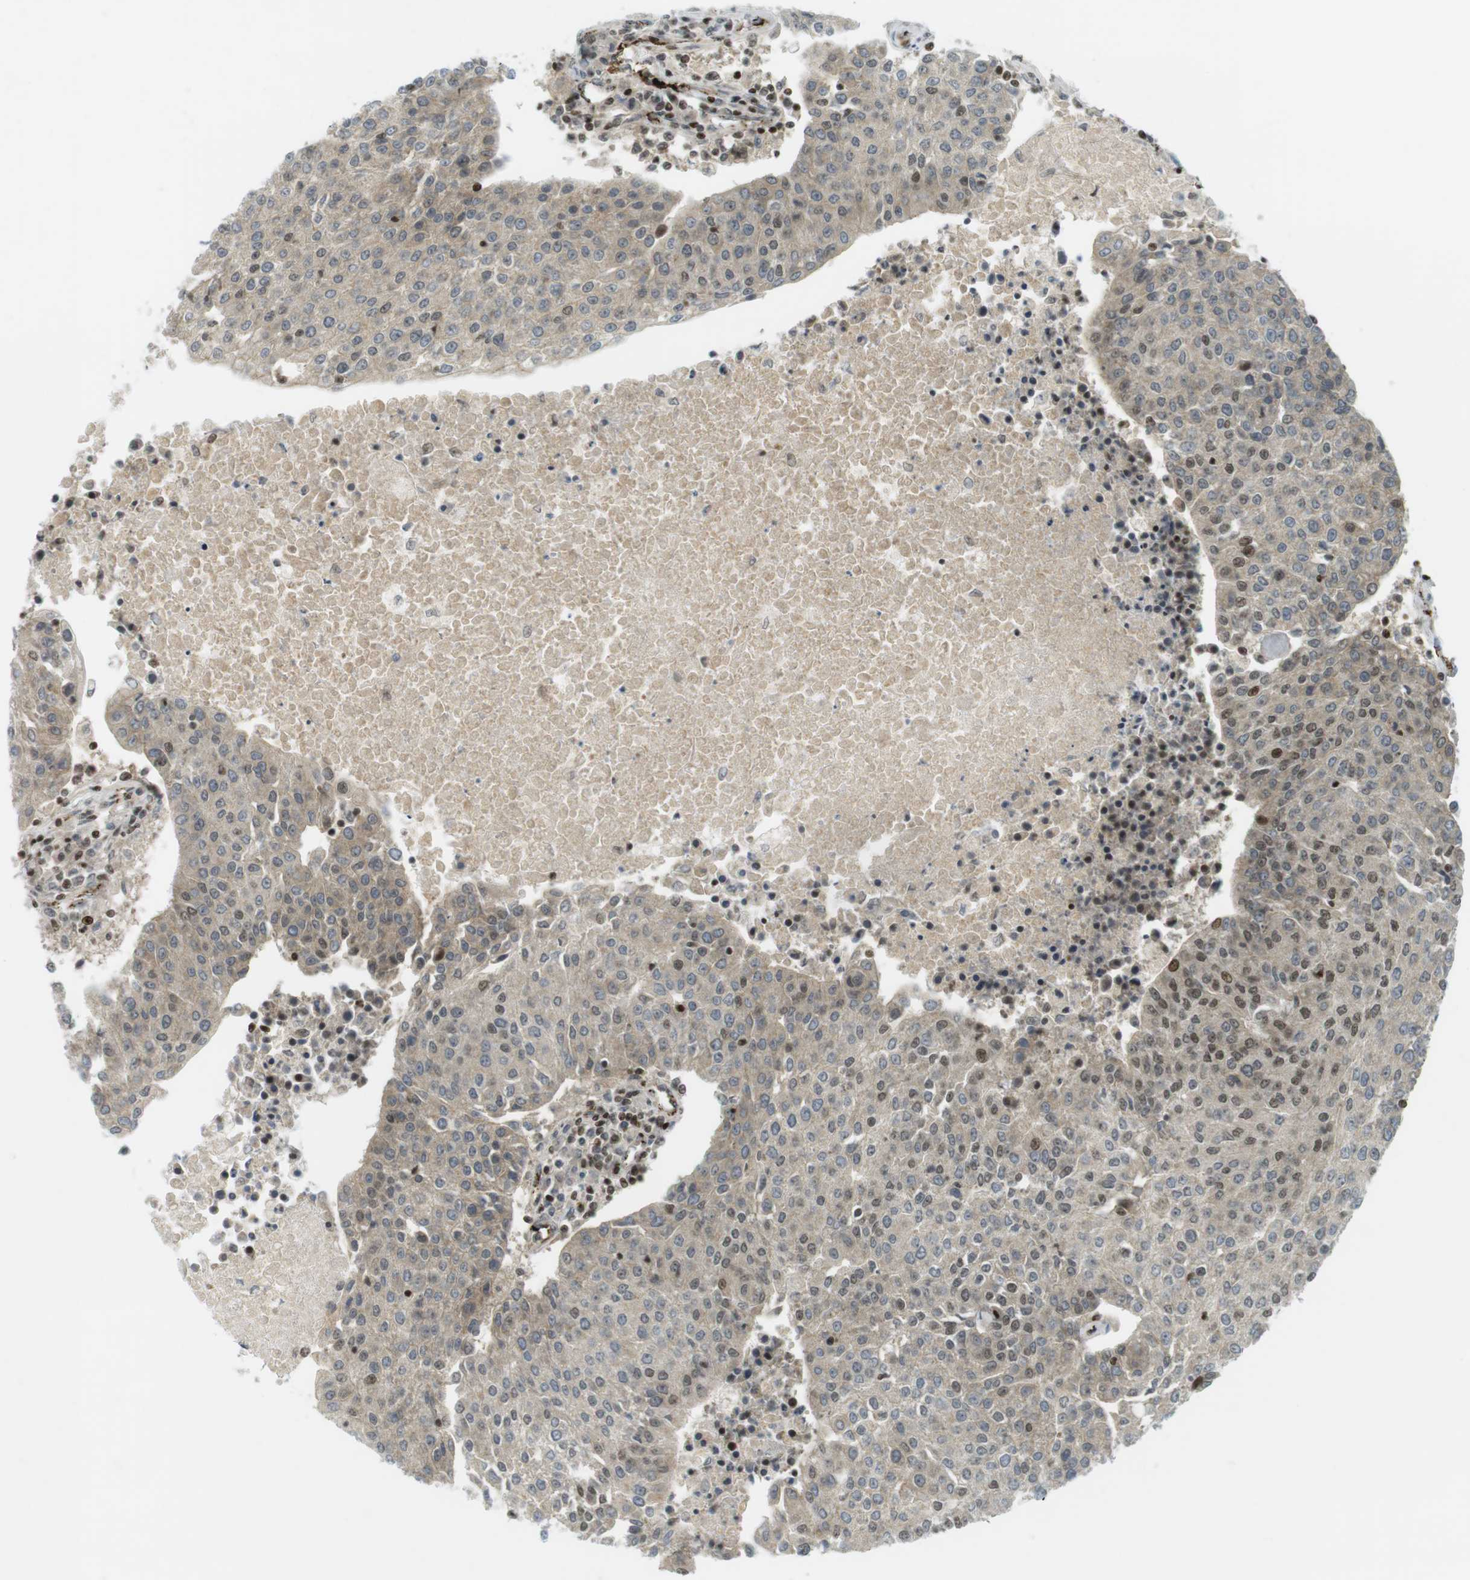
{"staining": {"intensity": "weak", "quantity": "25%-75%", "location": "cytoplasmic/membranous,nuclear"}, "tissue": "urothelial cancer", "cell_type": "Tumor cells", "image_type": "cancer", "snomed": [{"axis": "morphology", "description": "Urothelial carcinoma, High grade"}, {"axis": "topography", "description": "Urinary bladder"}], "caption": "This is a photomicrograph of immunohistochemistry (IHC) staining of urothelial cancer, which shows weak expression in the cytoplasmic/membranous and nuclear of tumor cells.", "gene": "PPP1R13B", "patient": {"sex": "female", "age": 85}}